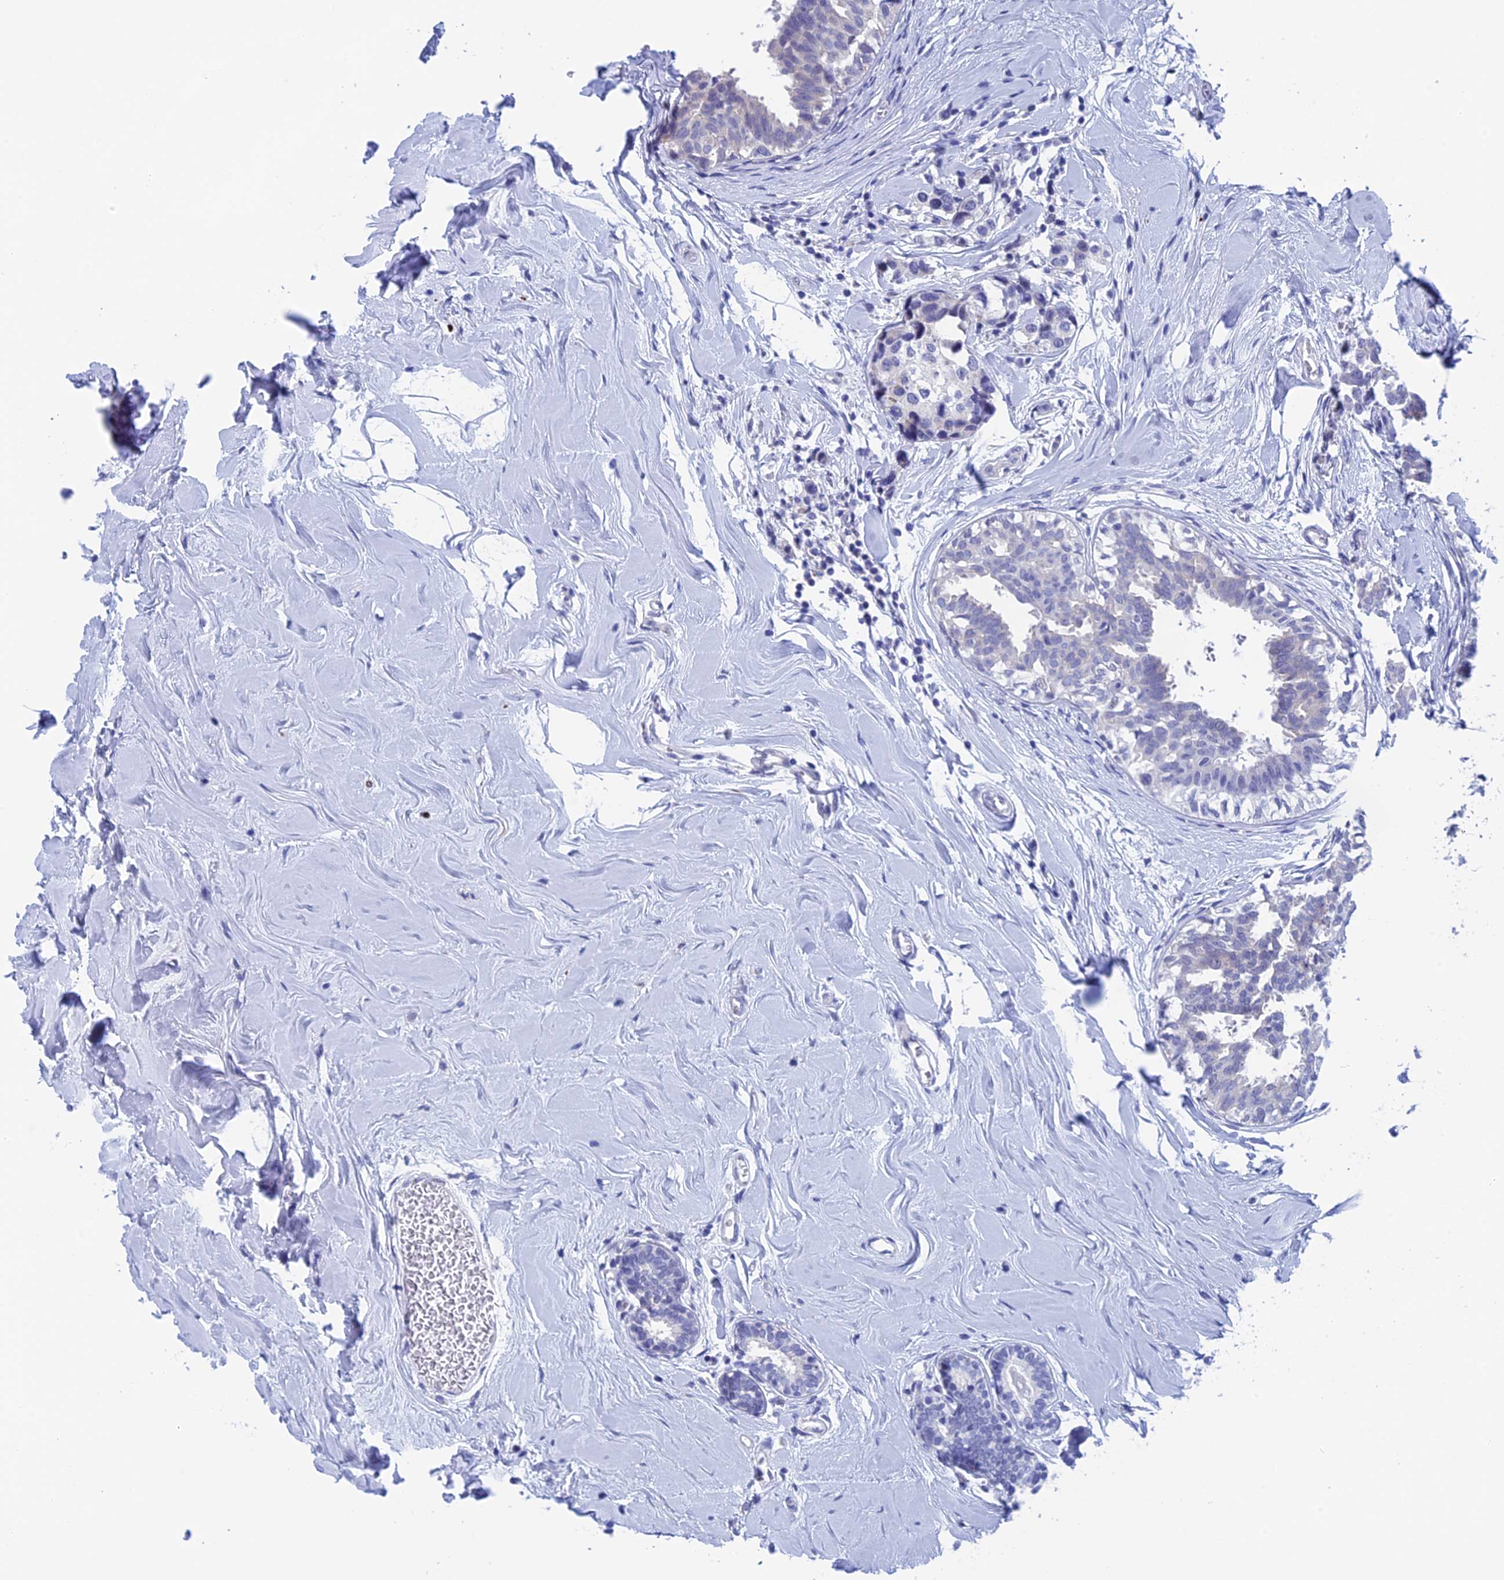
{"staining": {"intensity": "negative", "quantity": "none", "location": "none"}, "tissue": "breast cancer", "cell_type": "Tumor cells", "image_type": "cancer", "snomed": [{"axis": "morphology", "description": "Lobular carcinoma"}, {"axis": "topography", "description": "Breast"}], "caption": "Lobular carcinoma (breast) stained for a protein using immunohistochemistry (IHC) shows no expression tumor cells.", "gene": "WDR83", "patient": {"sex": "female", "age": 59}}